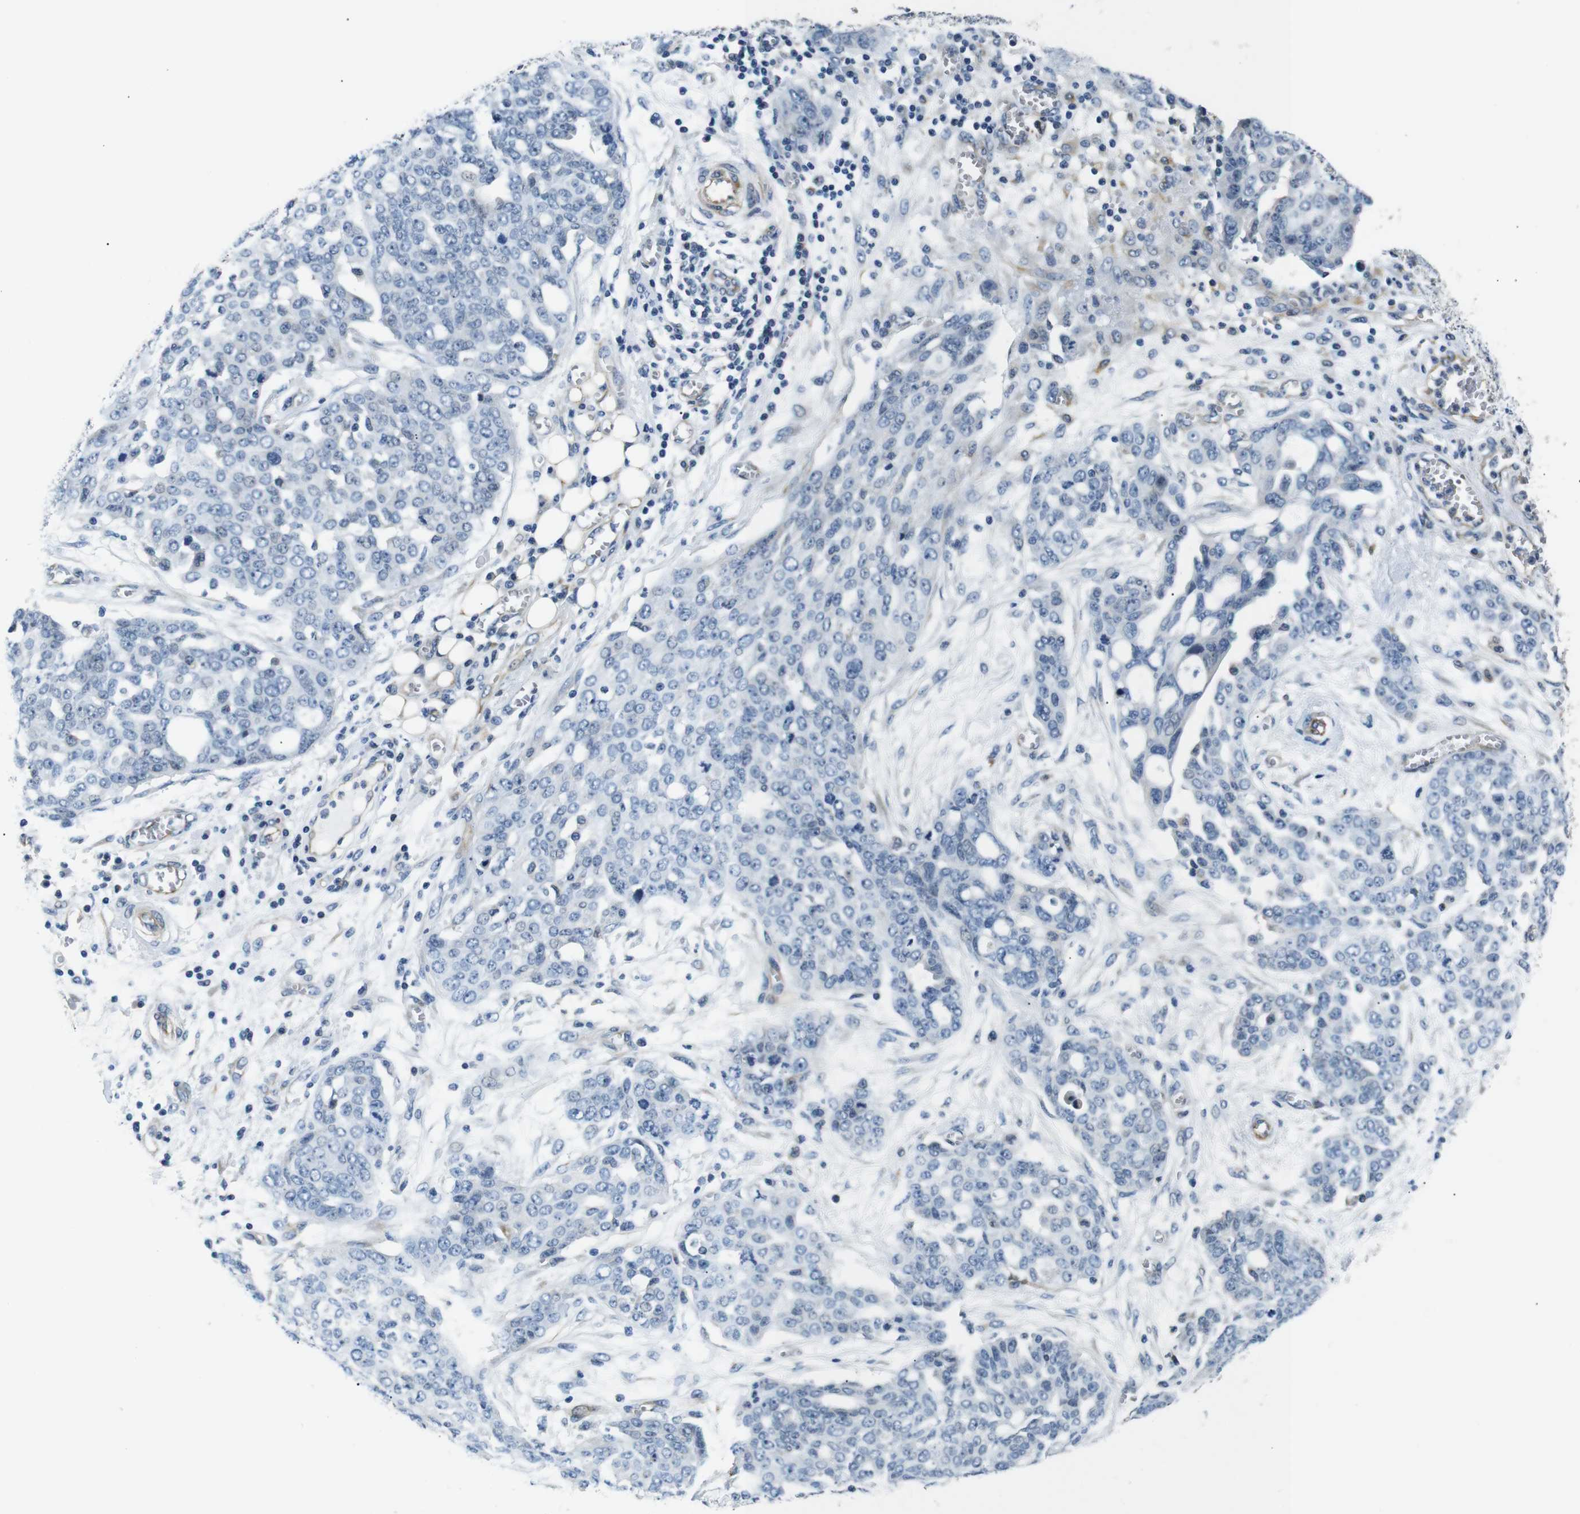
{"staining": {"intensity": "negative", "quantity": "none", "location": "none"}, "tissue": "ovarian cancer", "cell_type": "Tumor cells", "image_type": "cancer", "snomed": [{"axis": "morphology", "description": "Cystadenocarcinoma, serous, NOS"}, {"axis": "topography", "description": "Soft tissue"}, {"axis": "topography", "description": "Ovary"}], "caption": "Immunohistochemistry of ovarian cancer (serous cystadenocarcinoma) shows no staining in tumor cells.", "gene": "TAFA1", "patient": {"sex": "female", "age": 57}}